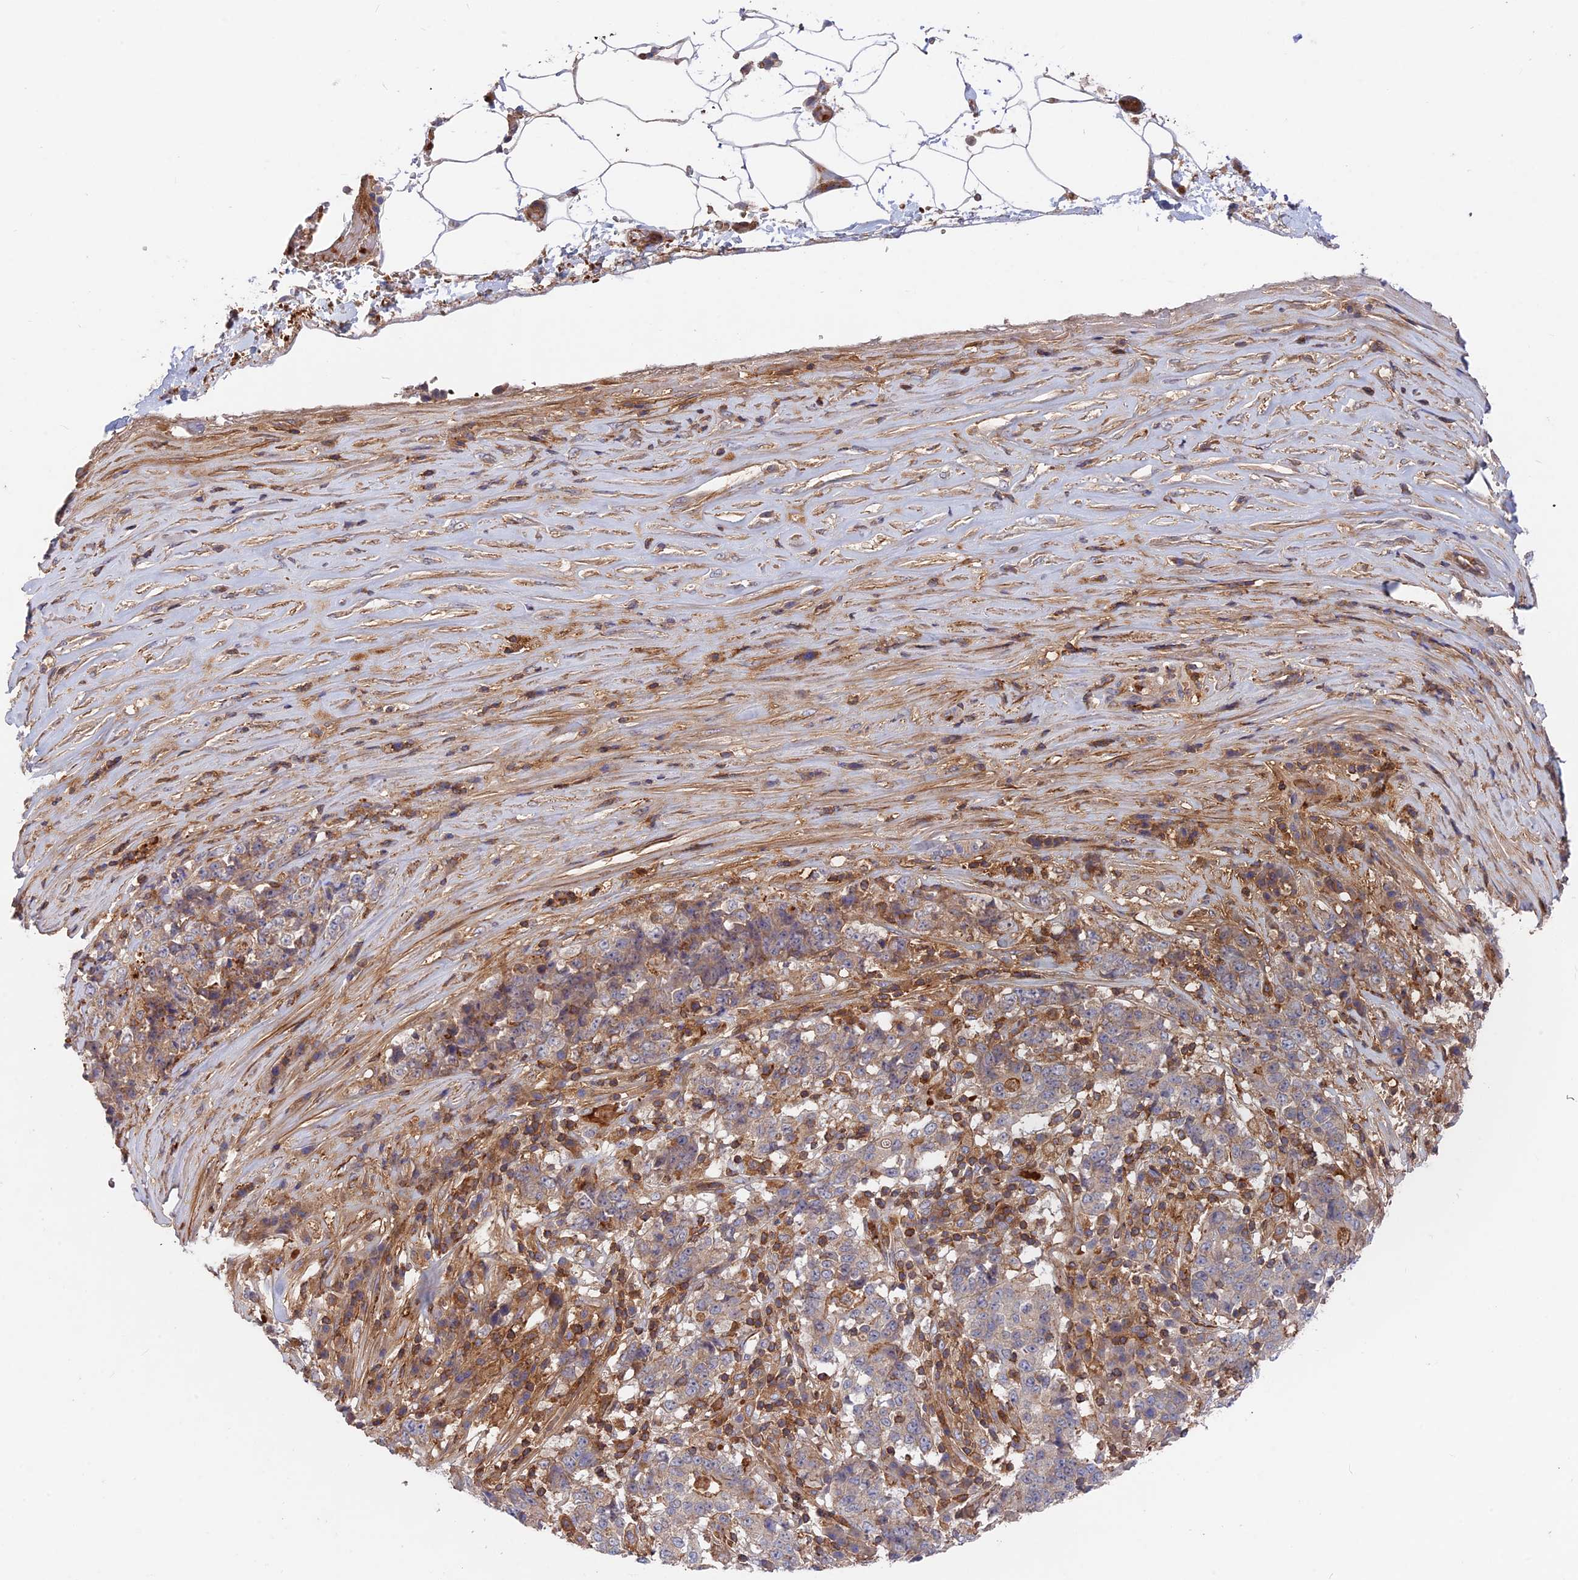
{"staining": {"intensity": "negative", "quantity": "none", "location": "none"}, "tissue": "stomach cancer", "cell_type": "Tumor cells", "image_type": "cancer", "snomed": [{"axis": "morphology", "description": "Adenocarcinoma, NOS"}, {"axis": "topography", "description": "Stomach"}], "caption": "Photomicrograph shows no significant protein positivity in tumor cells of stomach adenocarcinoma.", "gene": "CPNE7", "patient": {"sex": "male", "age": 59}}